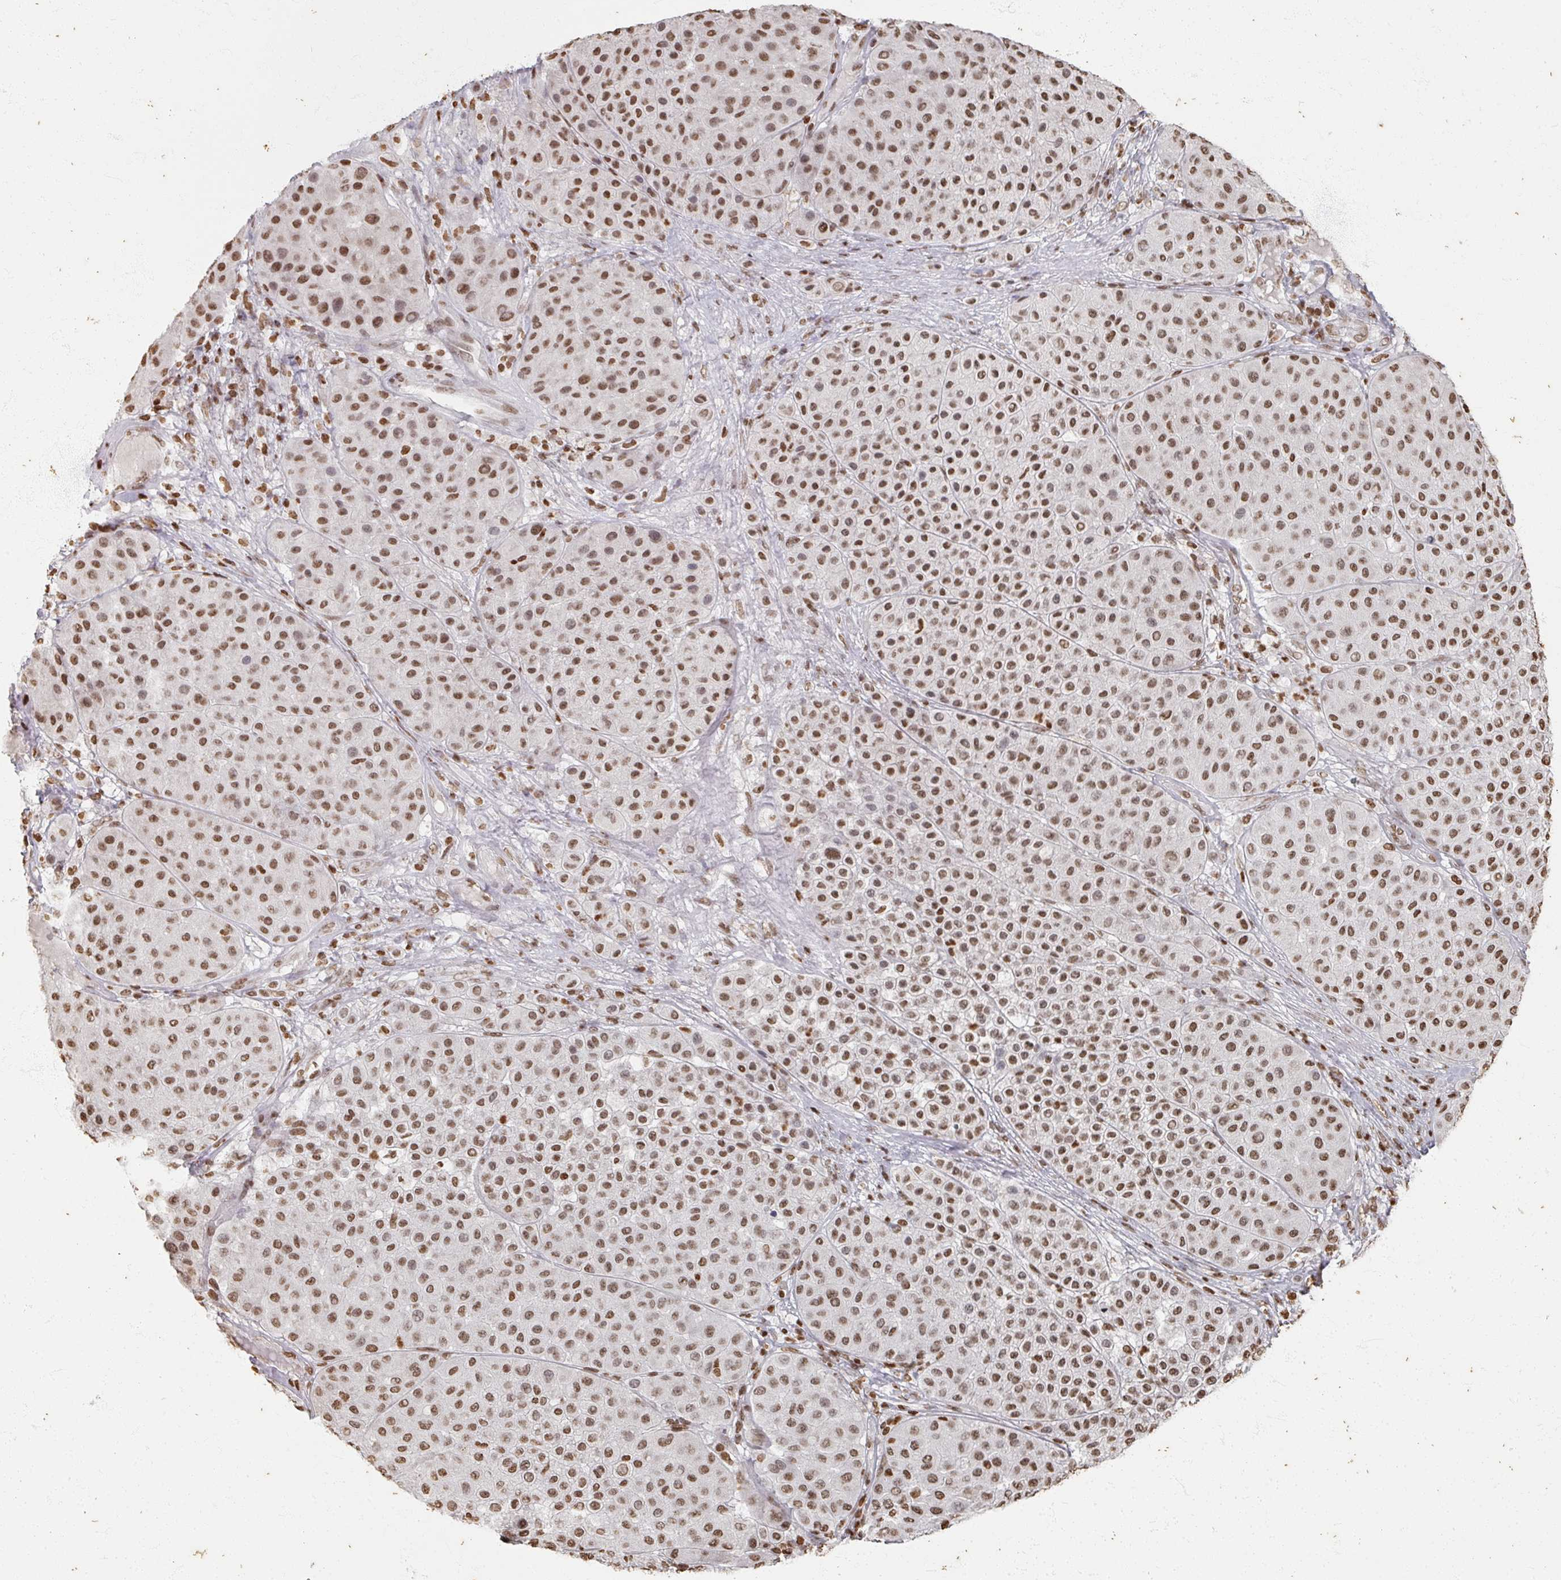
{"staining": {"intensity": "moderate", "quantity": ">75%", "location": "nuclear"}, "tissue": "melanoma", "cell_type": "Tumor cells", "image_type": "cancer", "snomed": [{"axis": "morphology", "description": "Malignant melanoma, Metastatic site"}, {"axis": "topography", "description": "Smooth muscle"}], "caption": "Malignant melanoma (metastatic site) stained with a brown dye displays moderate nuclear positive expression in about >75% of tumor cells.", "gene": "DCUN1D5", "patient": {"sex": "male", "age": 41}}